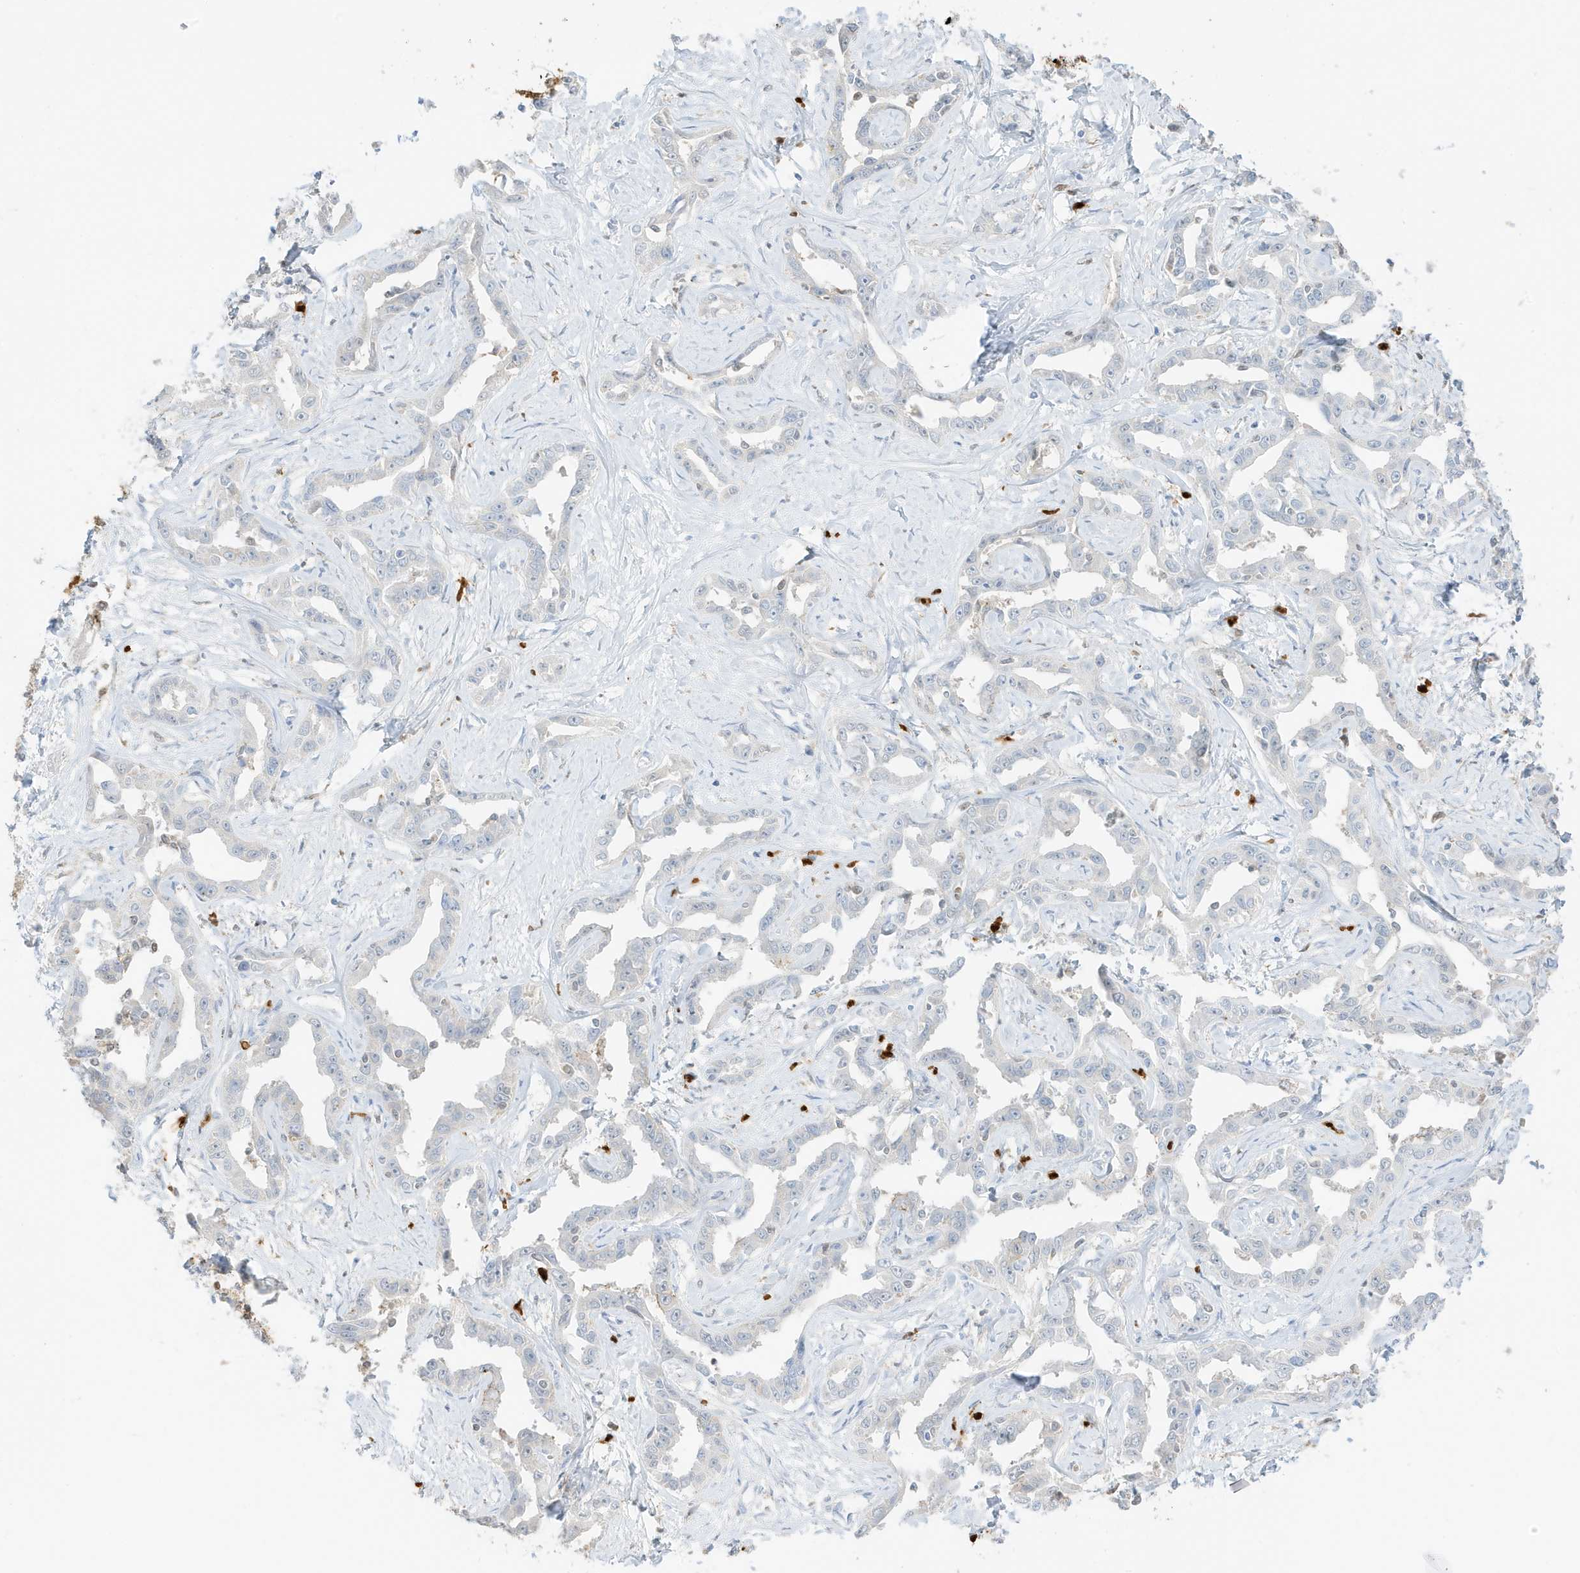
{"staining": {"intensity": "negative", "quantity": "none", "location": "none"}, "tissue": "liver cancer", "cell_type": "Tumor cells", "image_type": "cancer", "snomed": [{"axis": "morphology", "description": "Cholangiocarcinoma"}, {"axis": "topography", "description": "Liver"}], "caption": "Image shows no protein staining in tumor cells of liver cholangiocarcinoma tissue.", "gene": "GCA", "patient": {"sex": "male", "age": 59}}